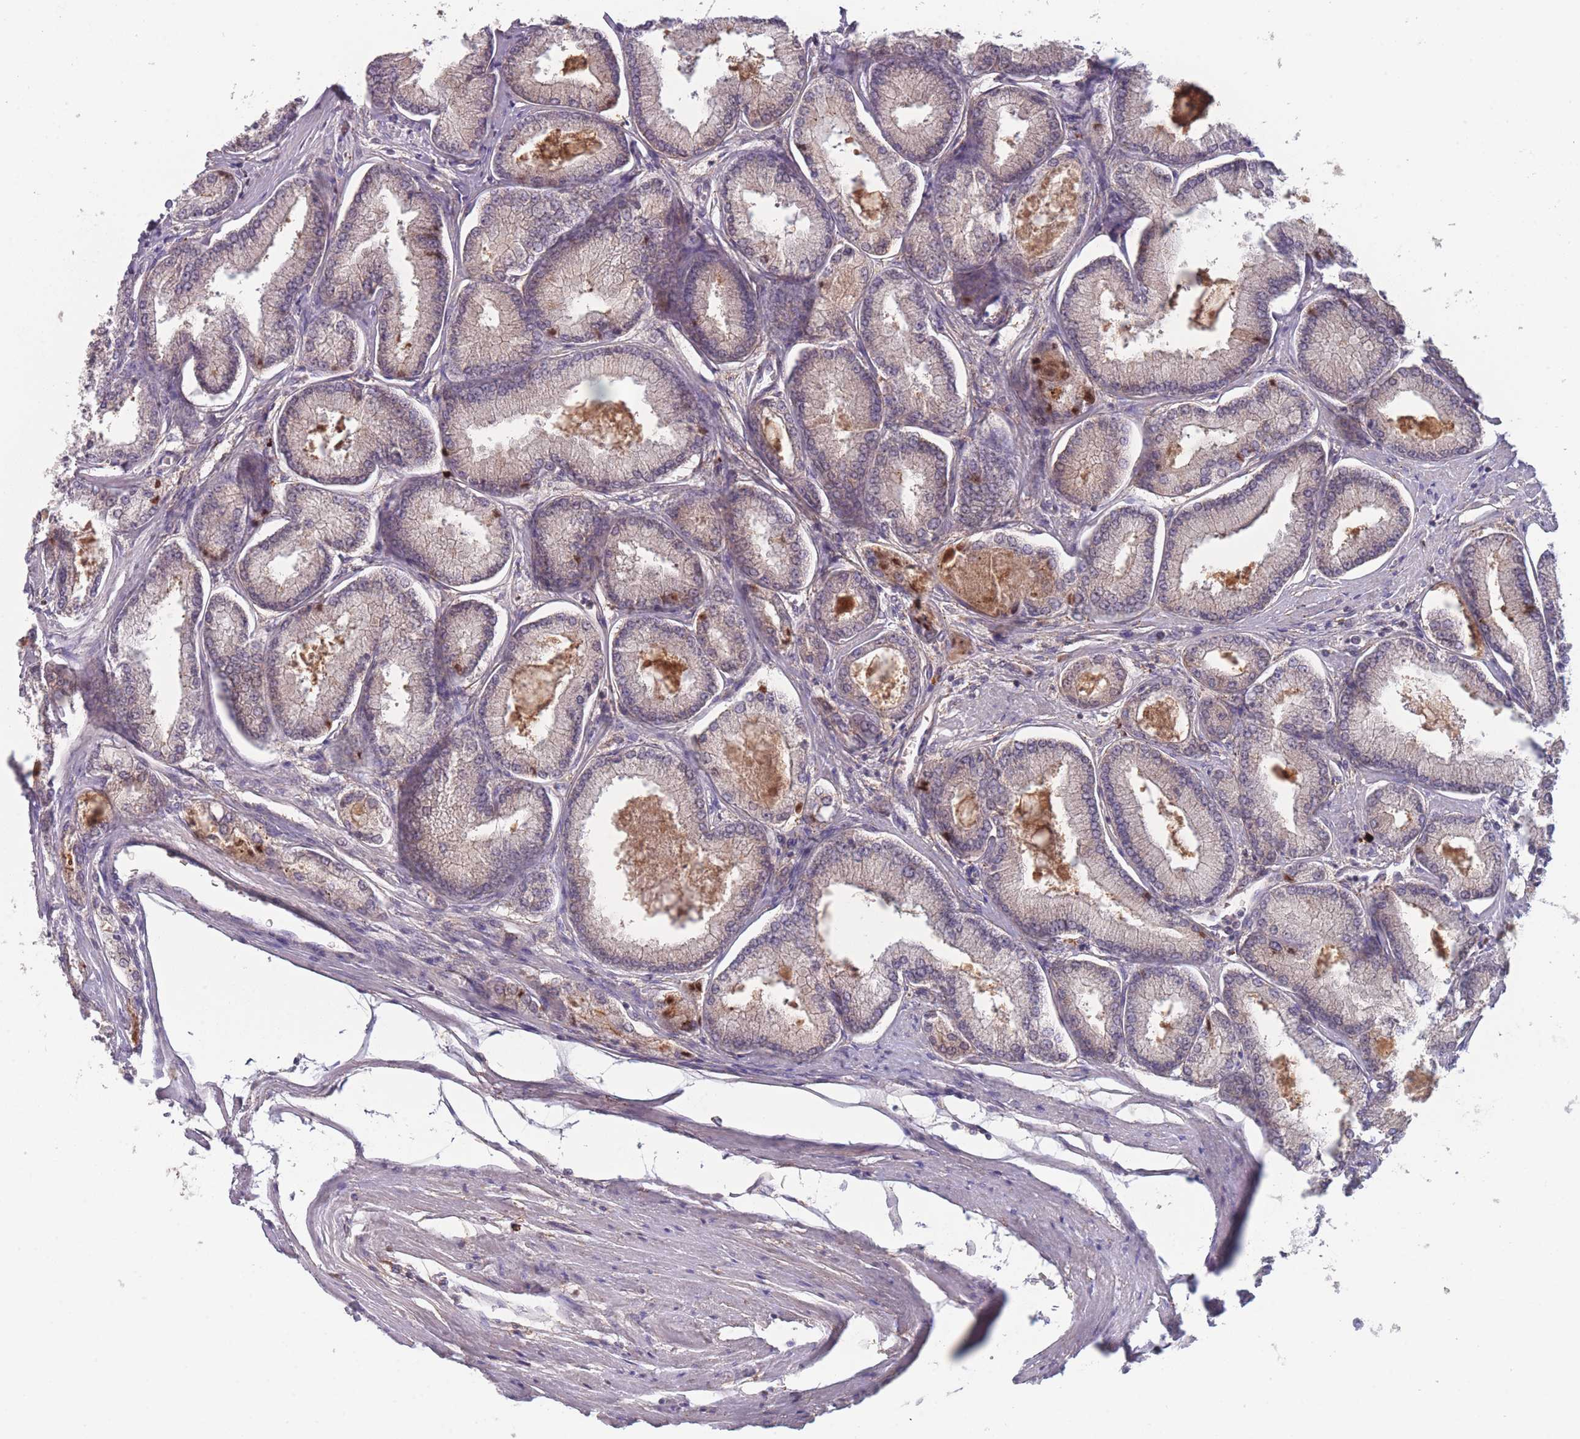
{"staining": {"intensity": "negative", "quantity": "none", "location": "none"}, "tissue": "prostate cancer", "cell_type": "Tumor cells", "image_type": "cancer", "snomed": [{"axis": "morphology", "description": "Adenocarcinoma, Low grade"}, {"axis": "topography", "description": "Prostate"}], "caption": "DAB (3,3'-diaminobenzidine) immunohistochemical staining of human prostate cancer reveals no significant staining in tumor cells.", "gene": "TMEM232", "patient": {"sex": "male", "age": 74}}